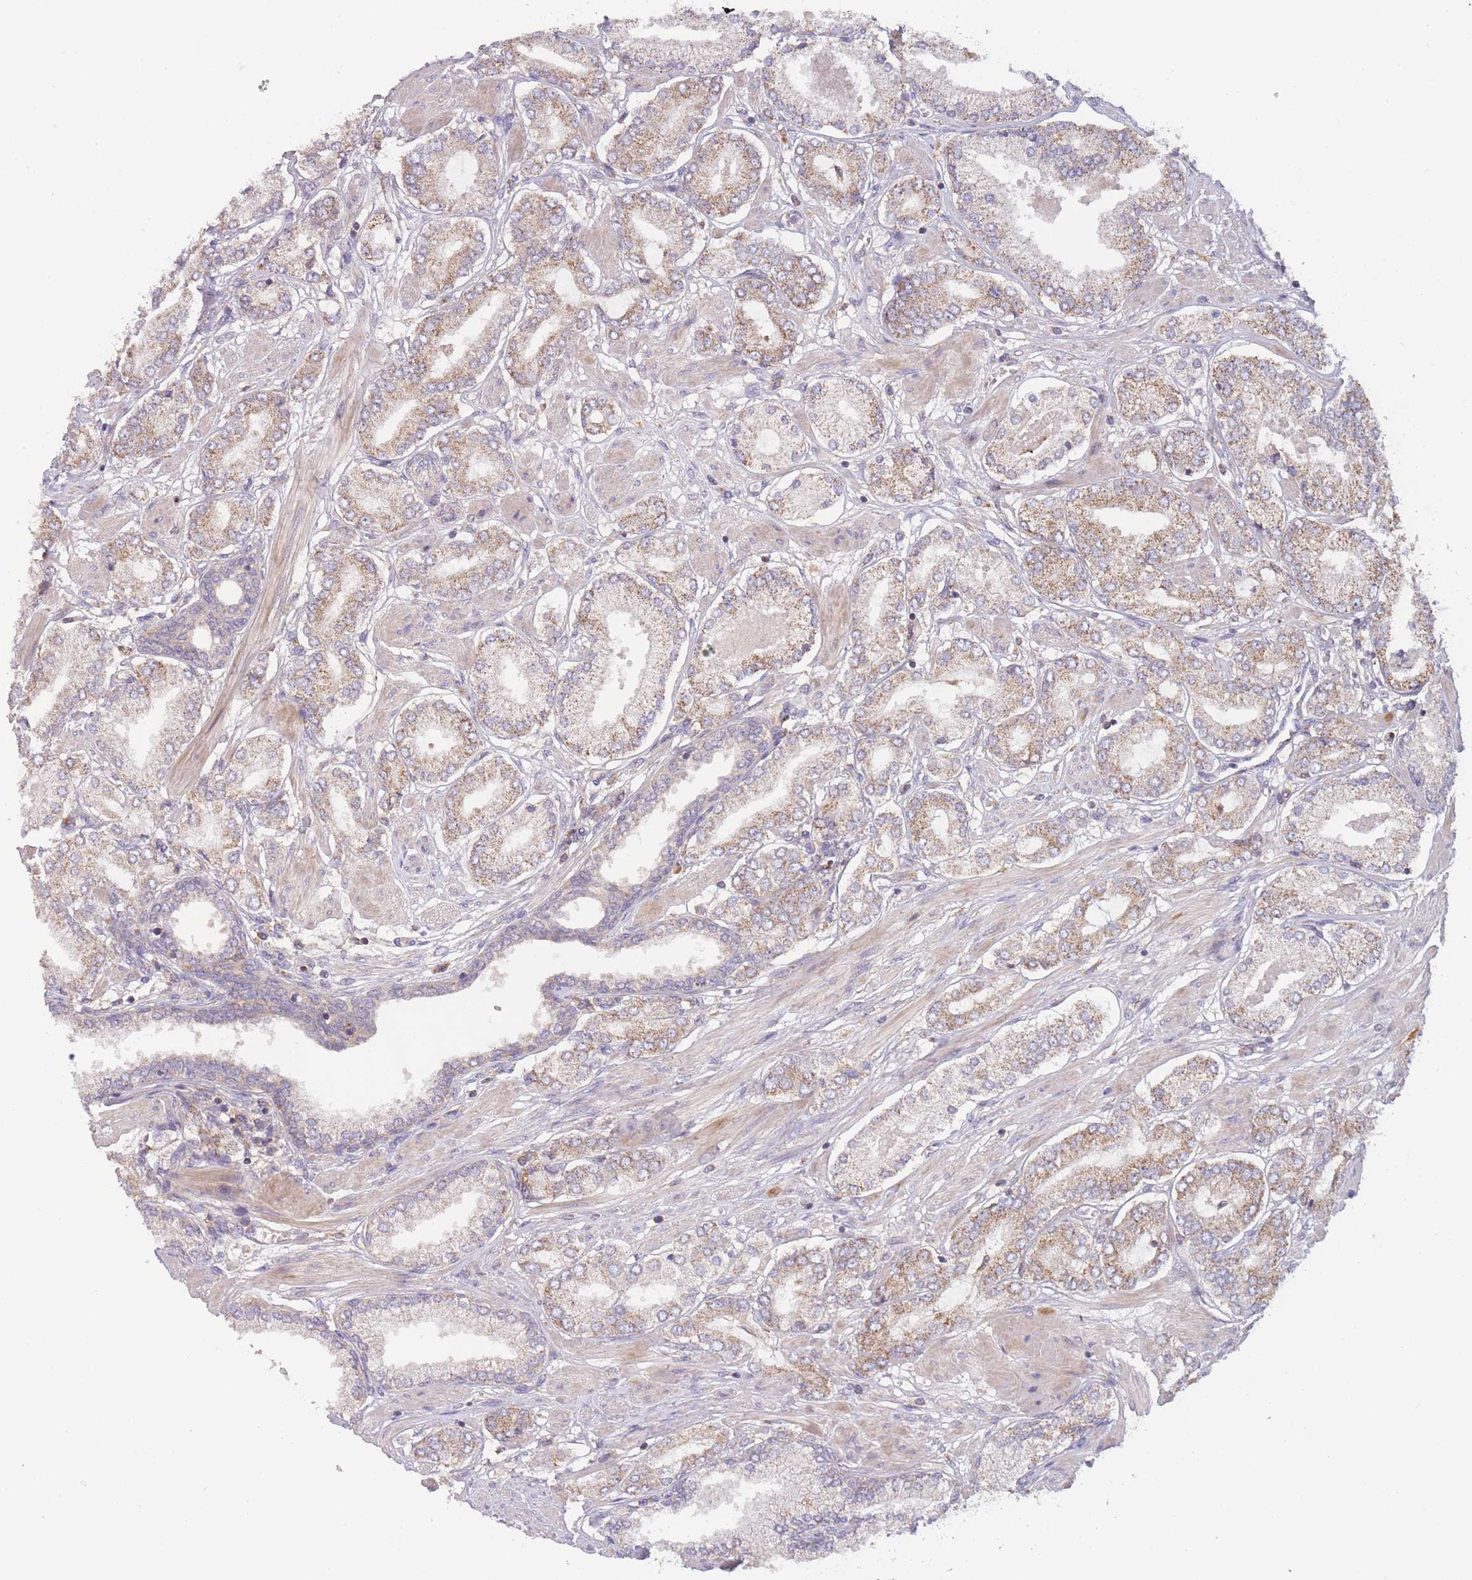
{"staining": {"intensity": "moderate", "quantity": "25%-75%", "location": "cytoplasmic/membranous"}, "tissue": "prostate cancer", "cell_type": "Tumor cells", "image_type": "cancer", "snomed": [{"axis": "morphology", "description": "Adenocarcinoma, High grade"}, {"axis": "topography", "description": "Prostate and seminal vesicle, NOS"}], "caption": "There is medium levels of moderate cytoplasmic/membranous staining in tumor cells of prostate cancer (adenocarcinoma (high-grade)), as demonstrated by immunohistochemical staining (brown color).", "gene": "SLC25A42", "patient": {"sex": "male", "age": 64}}